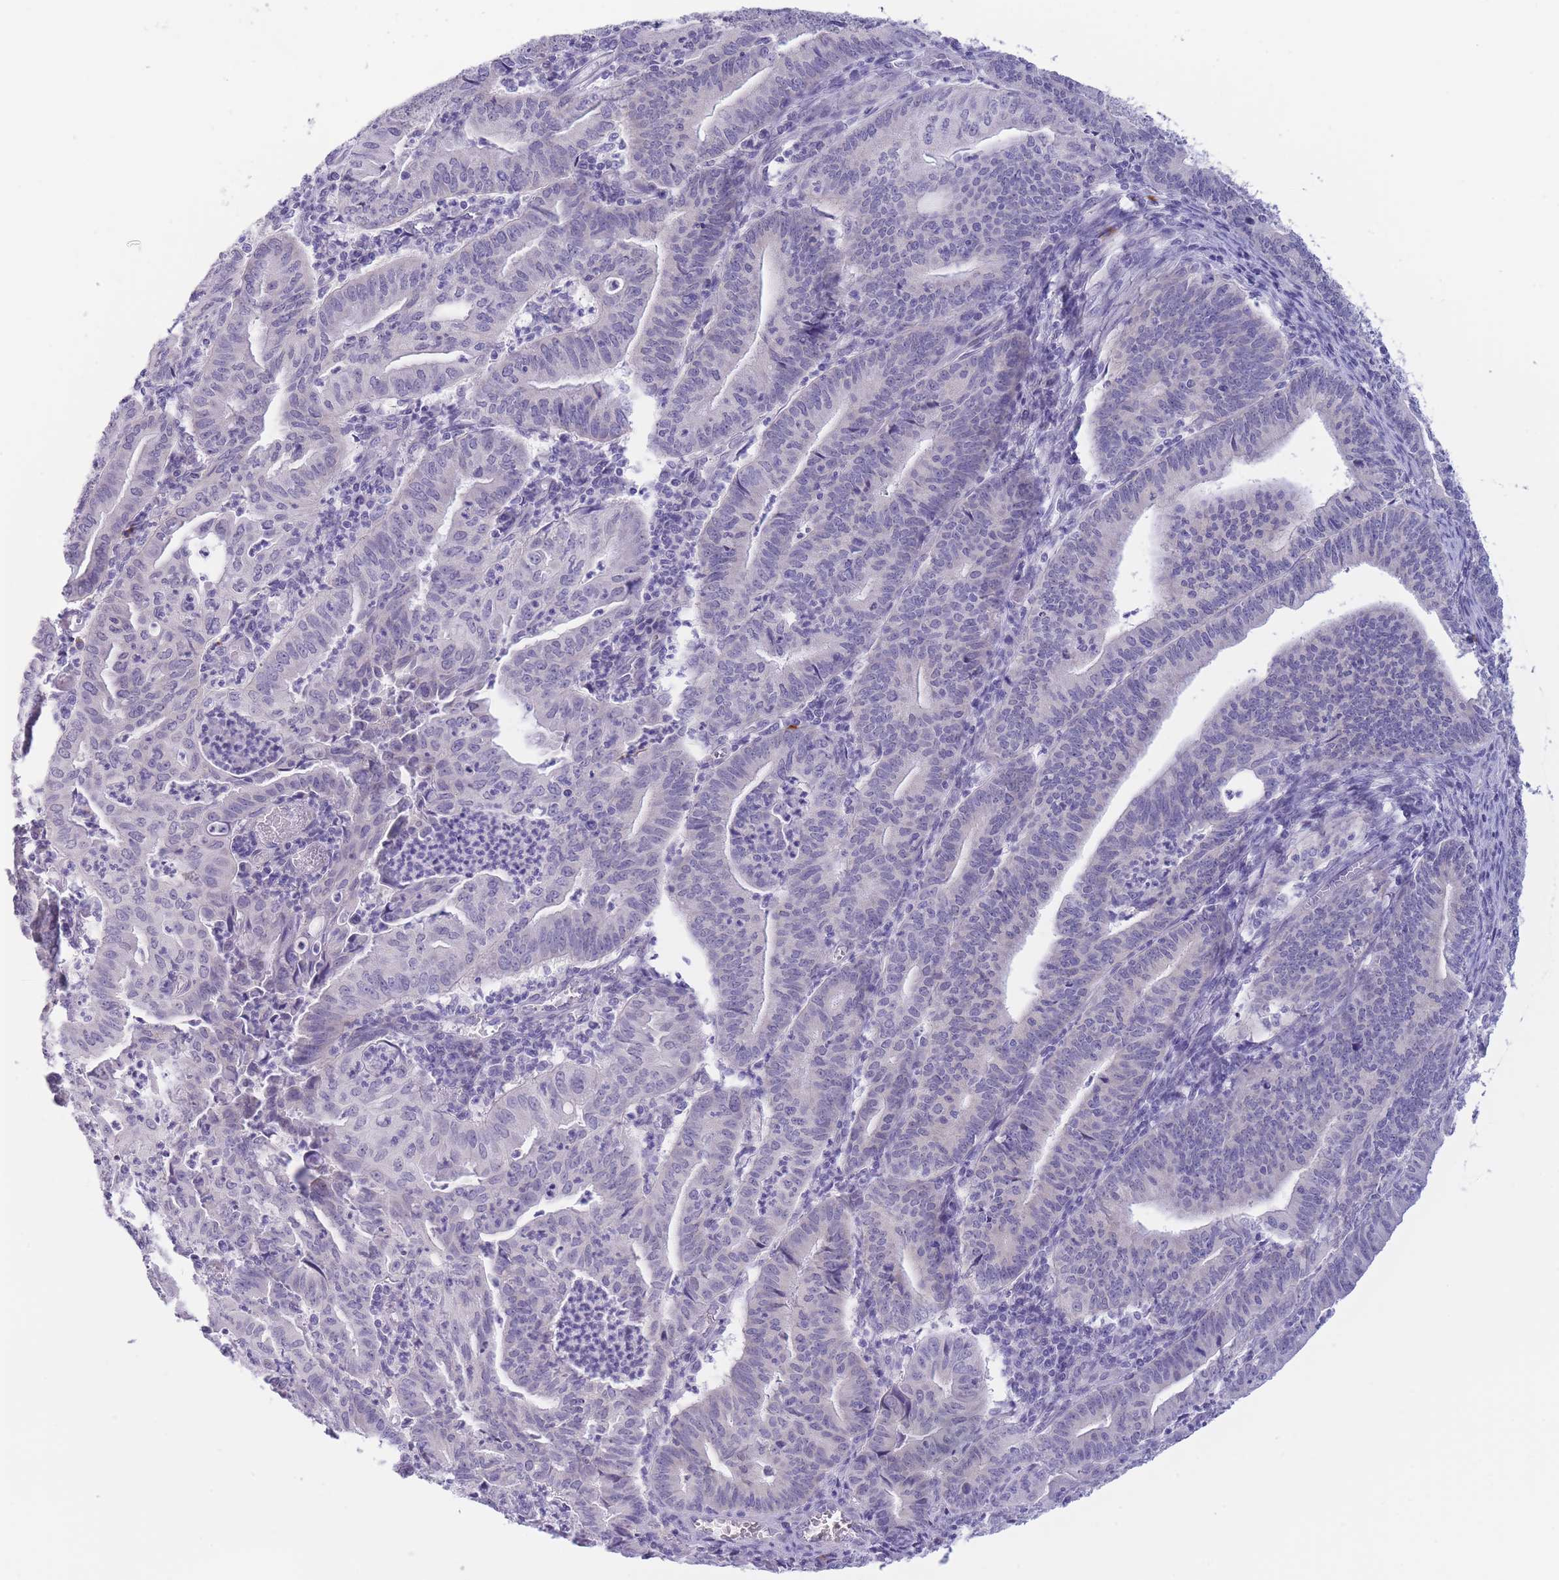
{"staining": {"intensity": "negative", "quantity": "none", "location": "none"}, "tissue": "endometrial cancer", "cell_type": "Tumor cells", "image_type": "cancer", "snomed": [{"axis": "morphology", "description": "Adenocarcinoma, NOS"}, {"axis": "topography", "description": "Endometrium"}], "caption": "Histopathology image shows no protein expression in tumor cells of adenocarcinoma (endometrial) tissue. The staining is performed using DAB (3,3'-diaminobenzidine) brown chromogen with nuclei counter-stained in using hematoxylin.", "gene": "ASAP3", "patient": {"sex": "female", "age": 60}}